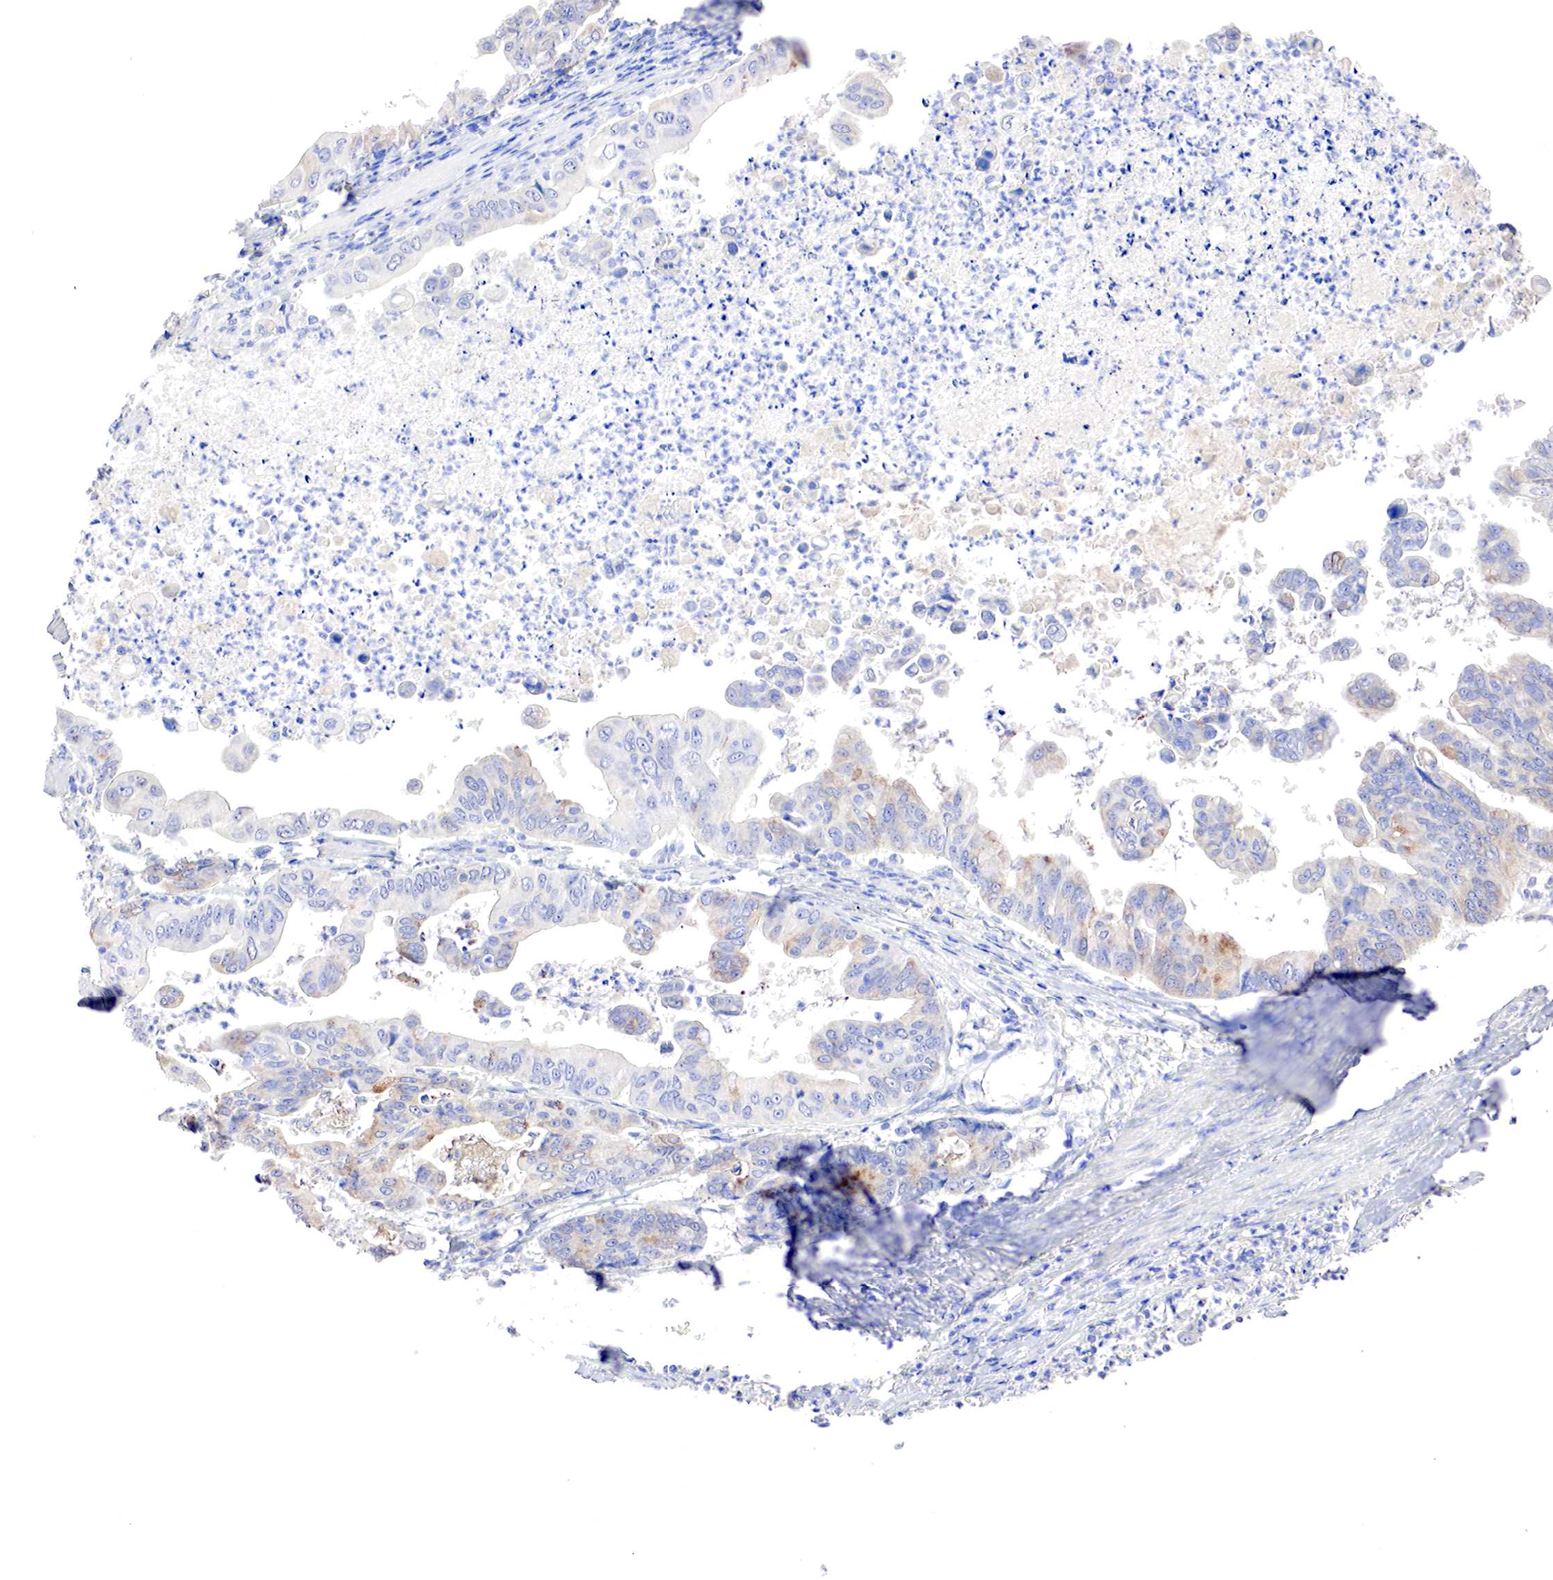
{"staining": {"intensity": "weak", "quantity": "25%-75%", "location": "cytoplasmic/membranous"}, "tissue": "stomach cancer", "cell_type": "Tumor cells", "image_type": "cancer", "snomed": [{"axis": "morphology", "description": "Adenocarcinoma, NOS"}, {"axis": "topography", "description": "Stomach, upper"}], "caption": "Approximately 25%-75% of tumor cells in stomach cancer demonstrate weak cytoplasmic/membranous protein positivity as visualized by brown immunohistochemical staining.", "gene": "GATA1", "patient": {"sex": "male", "age": 80}}